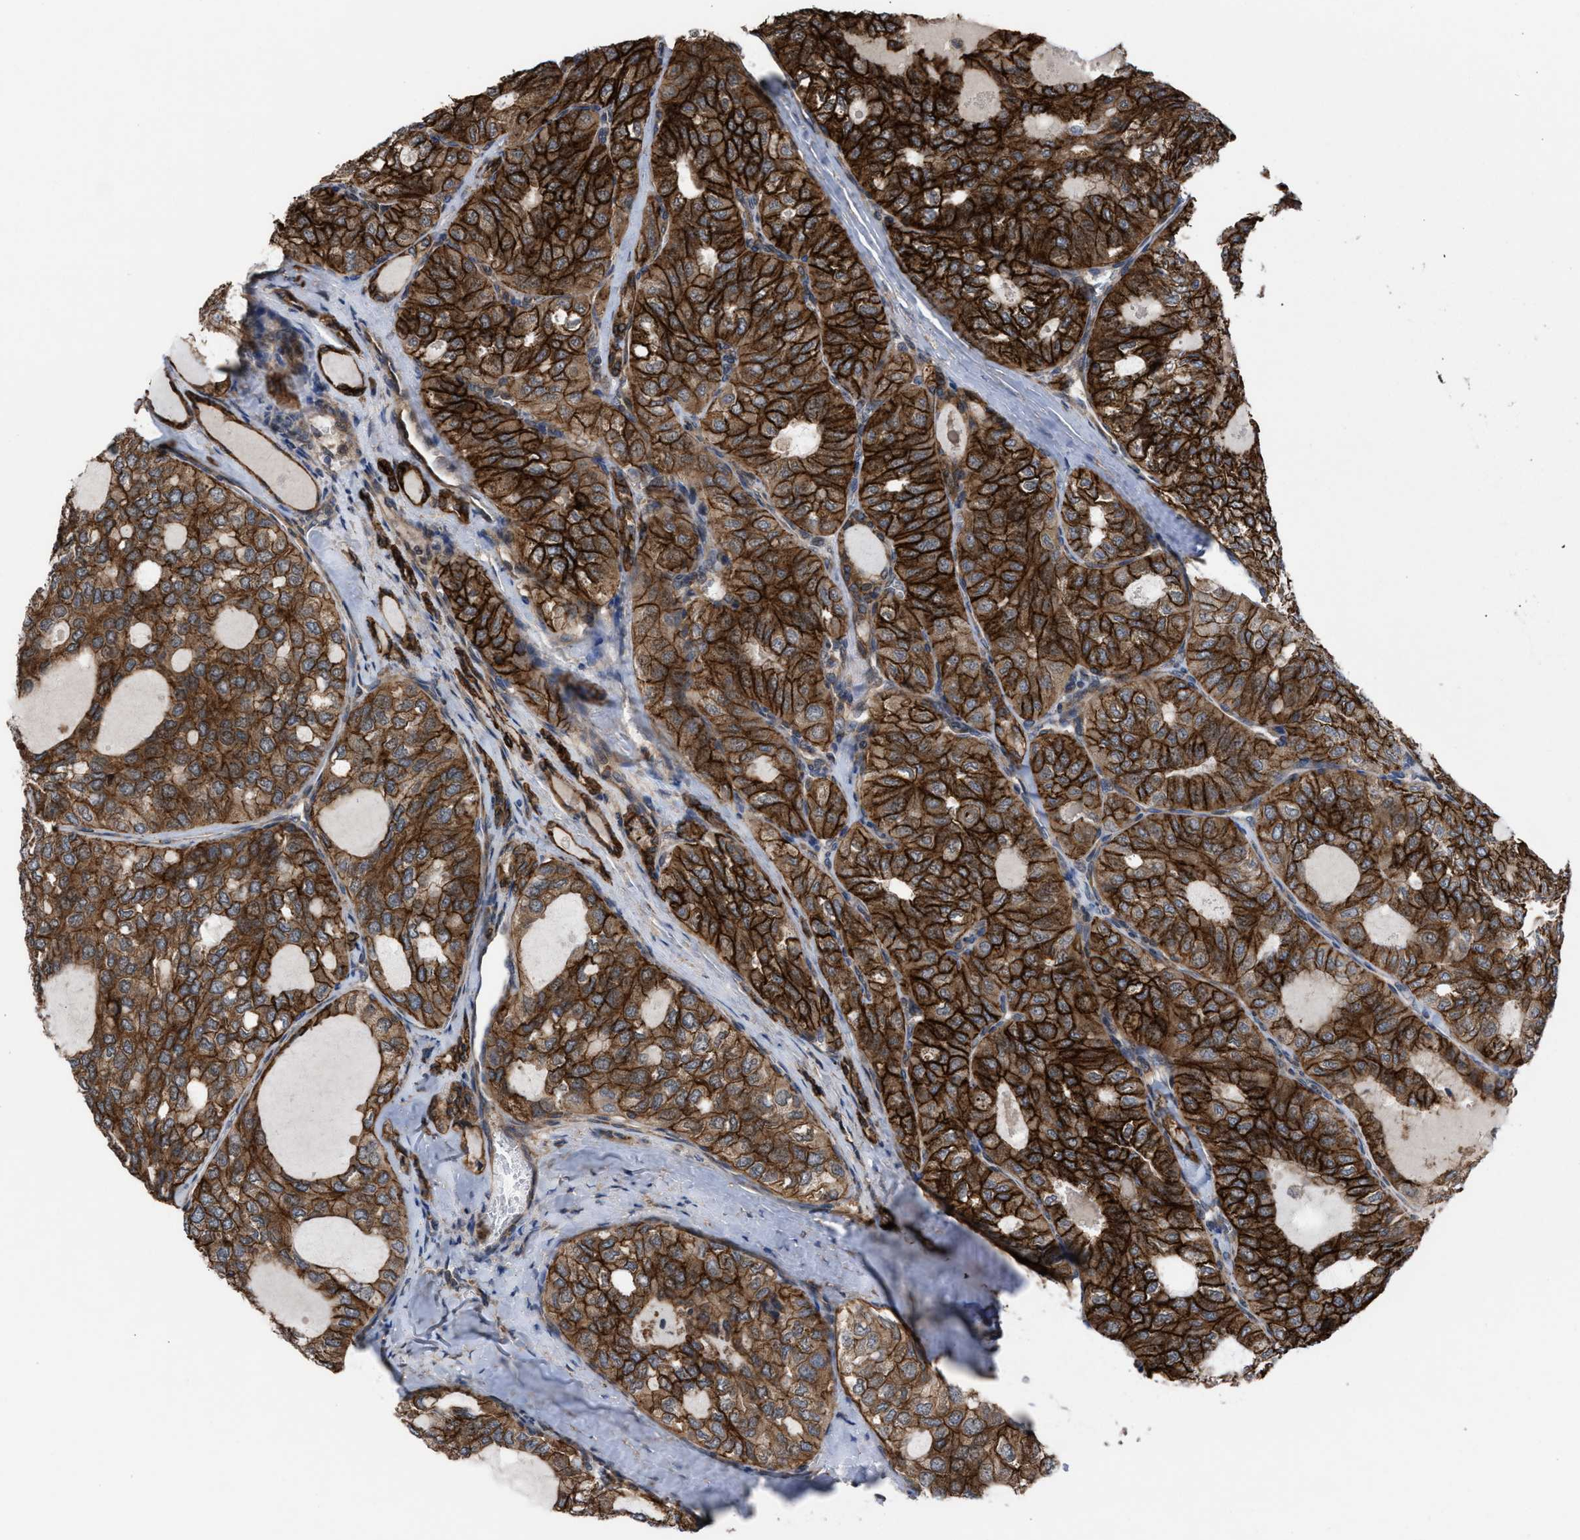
{"staining": {"intensity": "strong", "quantity": ">75%", "location": "cytoplasmic/membranous"}, "tissue": "thyroid cancer", "cell_type": "Tumor cells", "image_type": "cancer", "snomed": [{"axis": "morphology", "description": "Follicular adenoma carcinoma, NOS"}, {"axis": "topography", "description": "Thyroid gland"}], "caption": "Brown immunohistochemical staining in human follicular adenoma carcinoma (thyroid) displays strong cytoplasmic/membranous expression in approximately >75% of tumor cells.", "gene": "TP53BP2", "patient": {"sex": "male", "age": 75}}